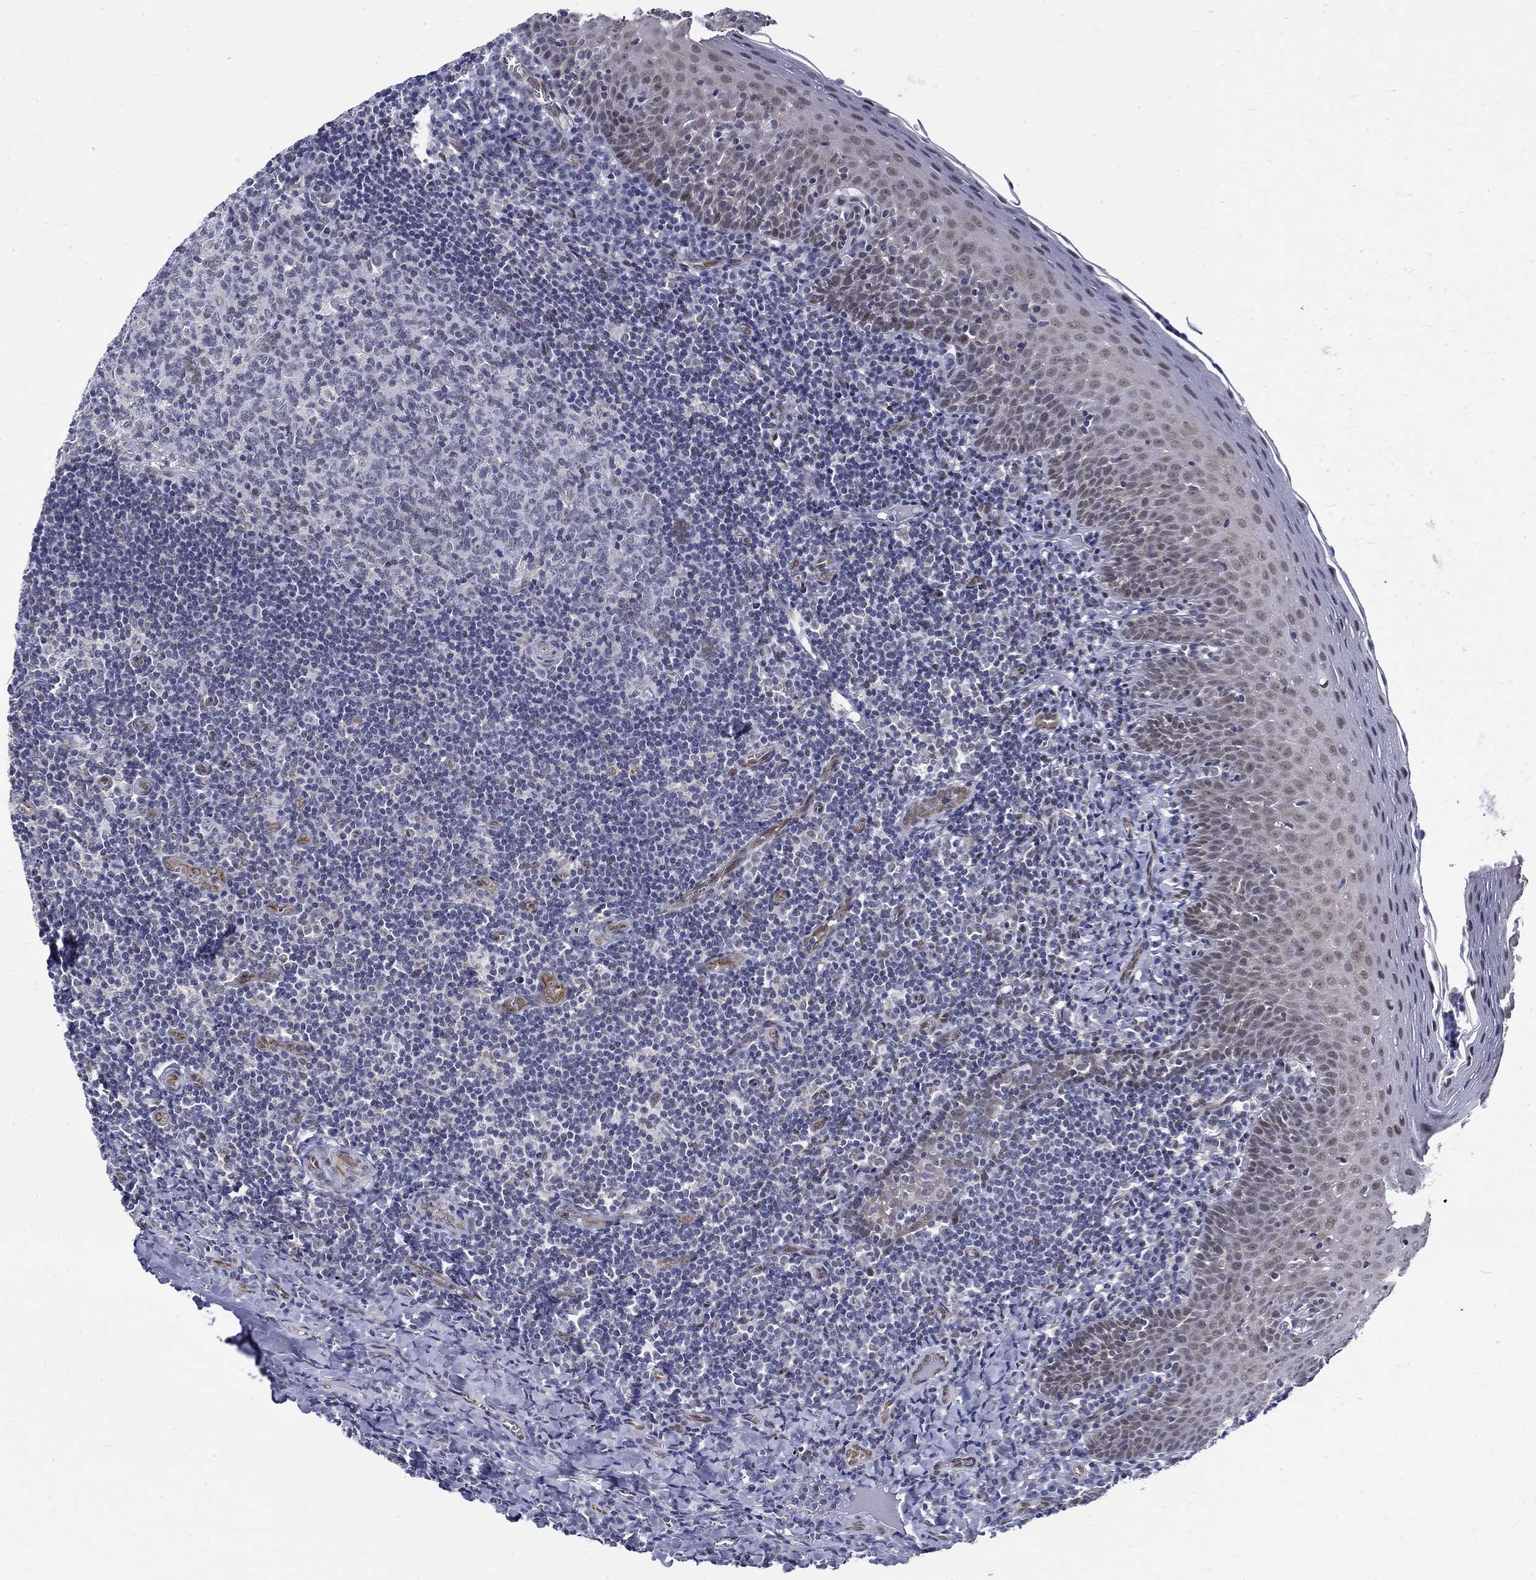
{"staining": {"intensity": "negative", "quantity": "none", "location": "none"}, "tissue": "tonsil", "cell_type": "Germinal center cells", "image_type": "normal", "snomed": [{"axis": "morphology", "description": "Normal tissue, NOS"}, {"axis": "morphology", "description": "Inflammation, NOS"}, {"axis": "topography", "description": "Tonsil"}], "caption": "IHC micrograph of unremarkable tonsil: tonsil stained with DAB (3,3'-diaminobenzidine) reveals no significant protein expression in germinal center cells.", "gene": "ST6GALNAC1", "patient": {"sex": "female", "age": 31}}